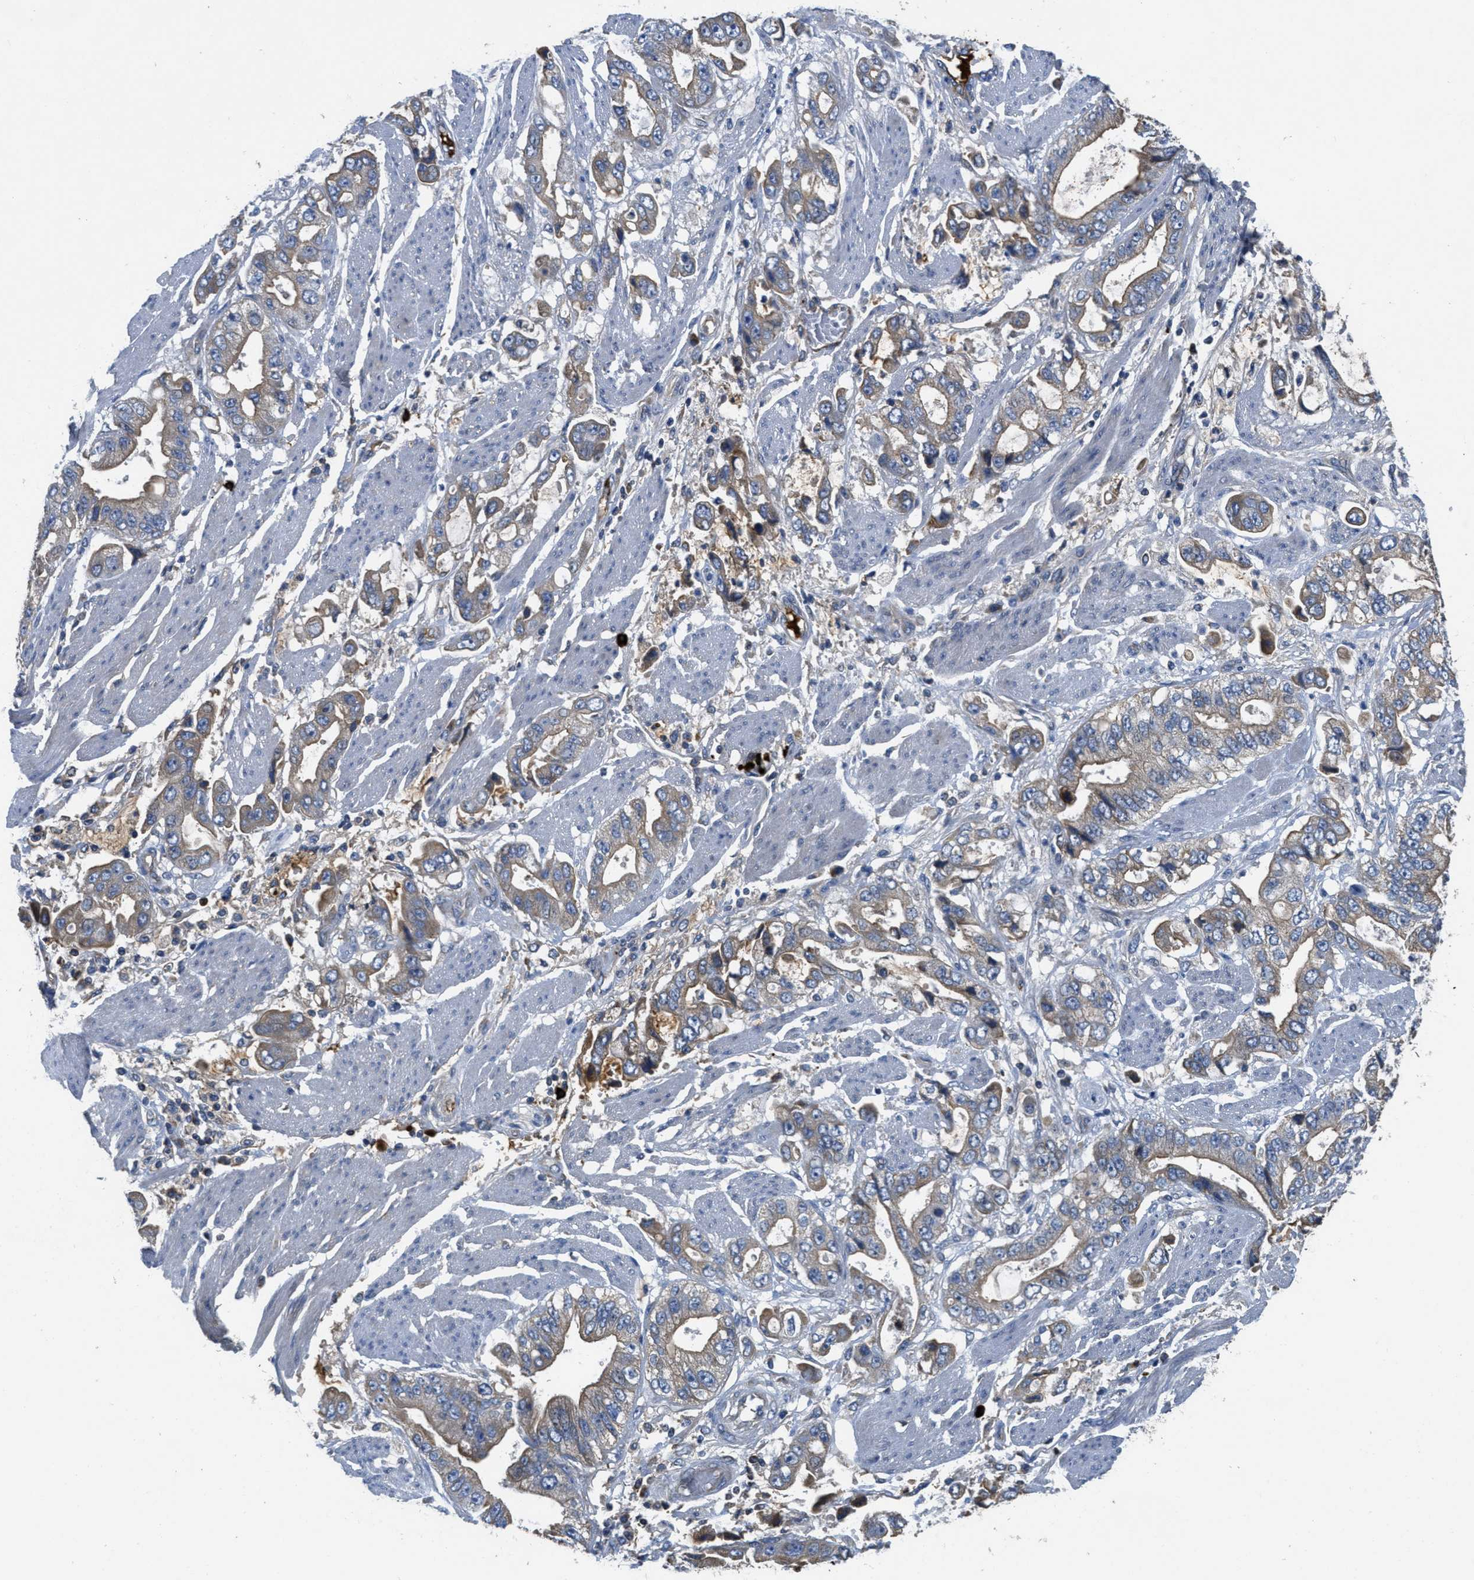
{"staining": {"intensity": "weak", "quantity": "25%-75%", "location": "cytoplasmic/membranous"}, "tissue": "stomach cancer", "cell_type": "Tumor cells", "image_type": "cancer", "snomed": [{"axis": "morphology", "description": "Normal tissue, NOS"}, {"axis": "morphology", "description": "Adenocarcinoma, NOS"}, {"axis": "topography", "description": "Stomach"}], "caption": "Protein analysis of stomach cancer (adenocarcinoma) tissue reveals weak cytoplasmic/membranous positivity in approximately 25%-75% of tumor cells.", "gene": "GALK1", "patient": {"sex": "male", "age": 62}}